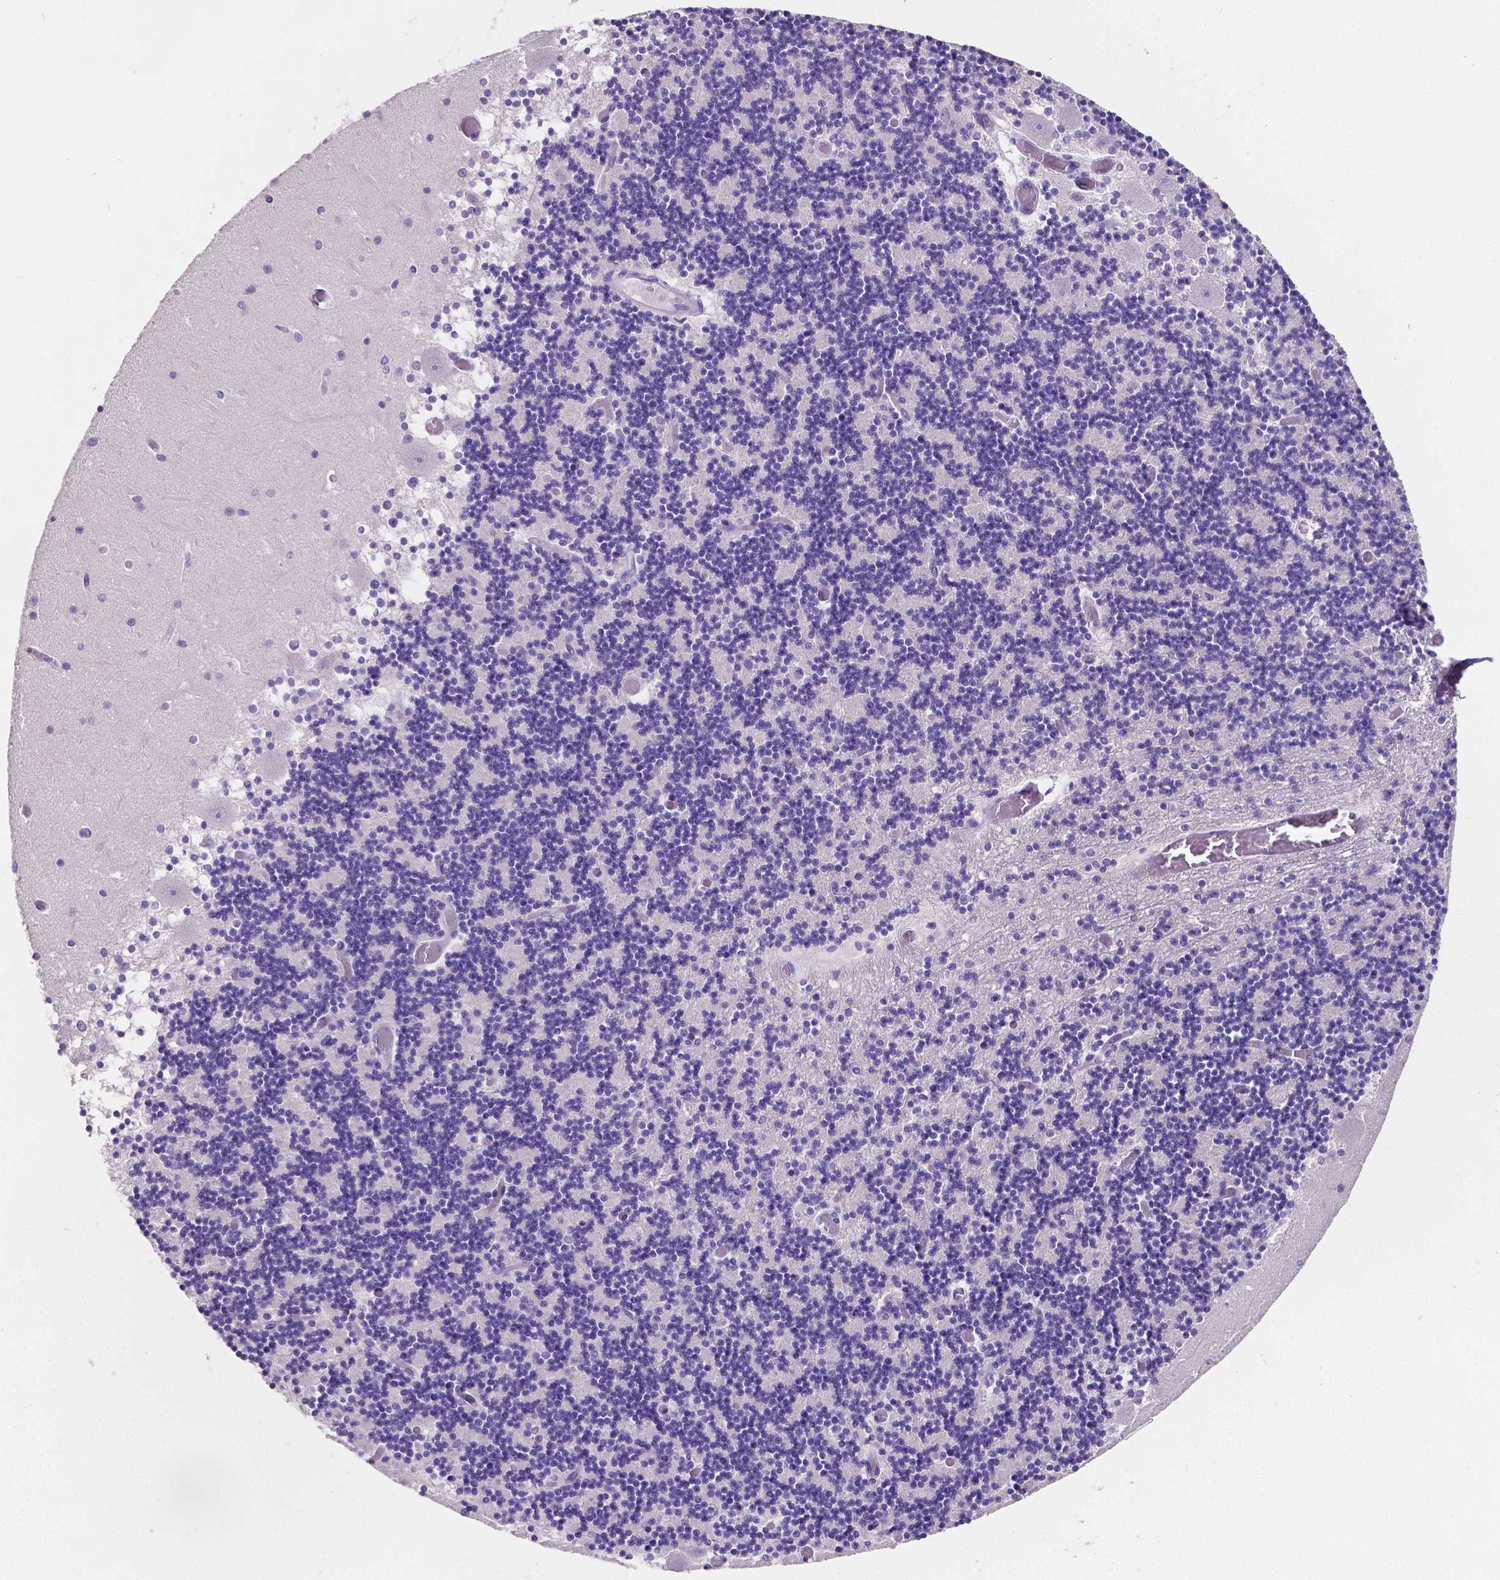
{"staining": {"intensity": "negative", "quantity": "none", "location": "none"}, "tissue": "cerebellum", "cell_type": "Cells in granular layer", "image_type": "normal", "snomed": [{"axis": "morphology", "description": "Normal tissue, NOS"}, {"axis": "topography", "description": "Cerebellum"}], "caption": "A high-resolution photomicrograph shows immunohistochemistry staining of normal cerebellum, which exhibits no significant expression in cells in granular layer. The staining was performed using DAB (3,3'-diaminobenzidine) to visualize the protein expression in brown, while the nuclei were stained in blue with hematoxylin (Magnification: 20x).", "gene": "SATB2", "patient": {"sex": "female", "age": 28}}